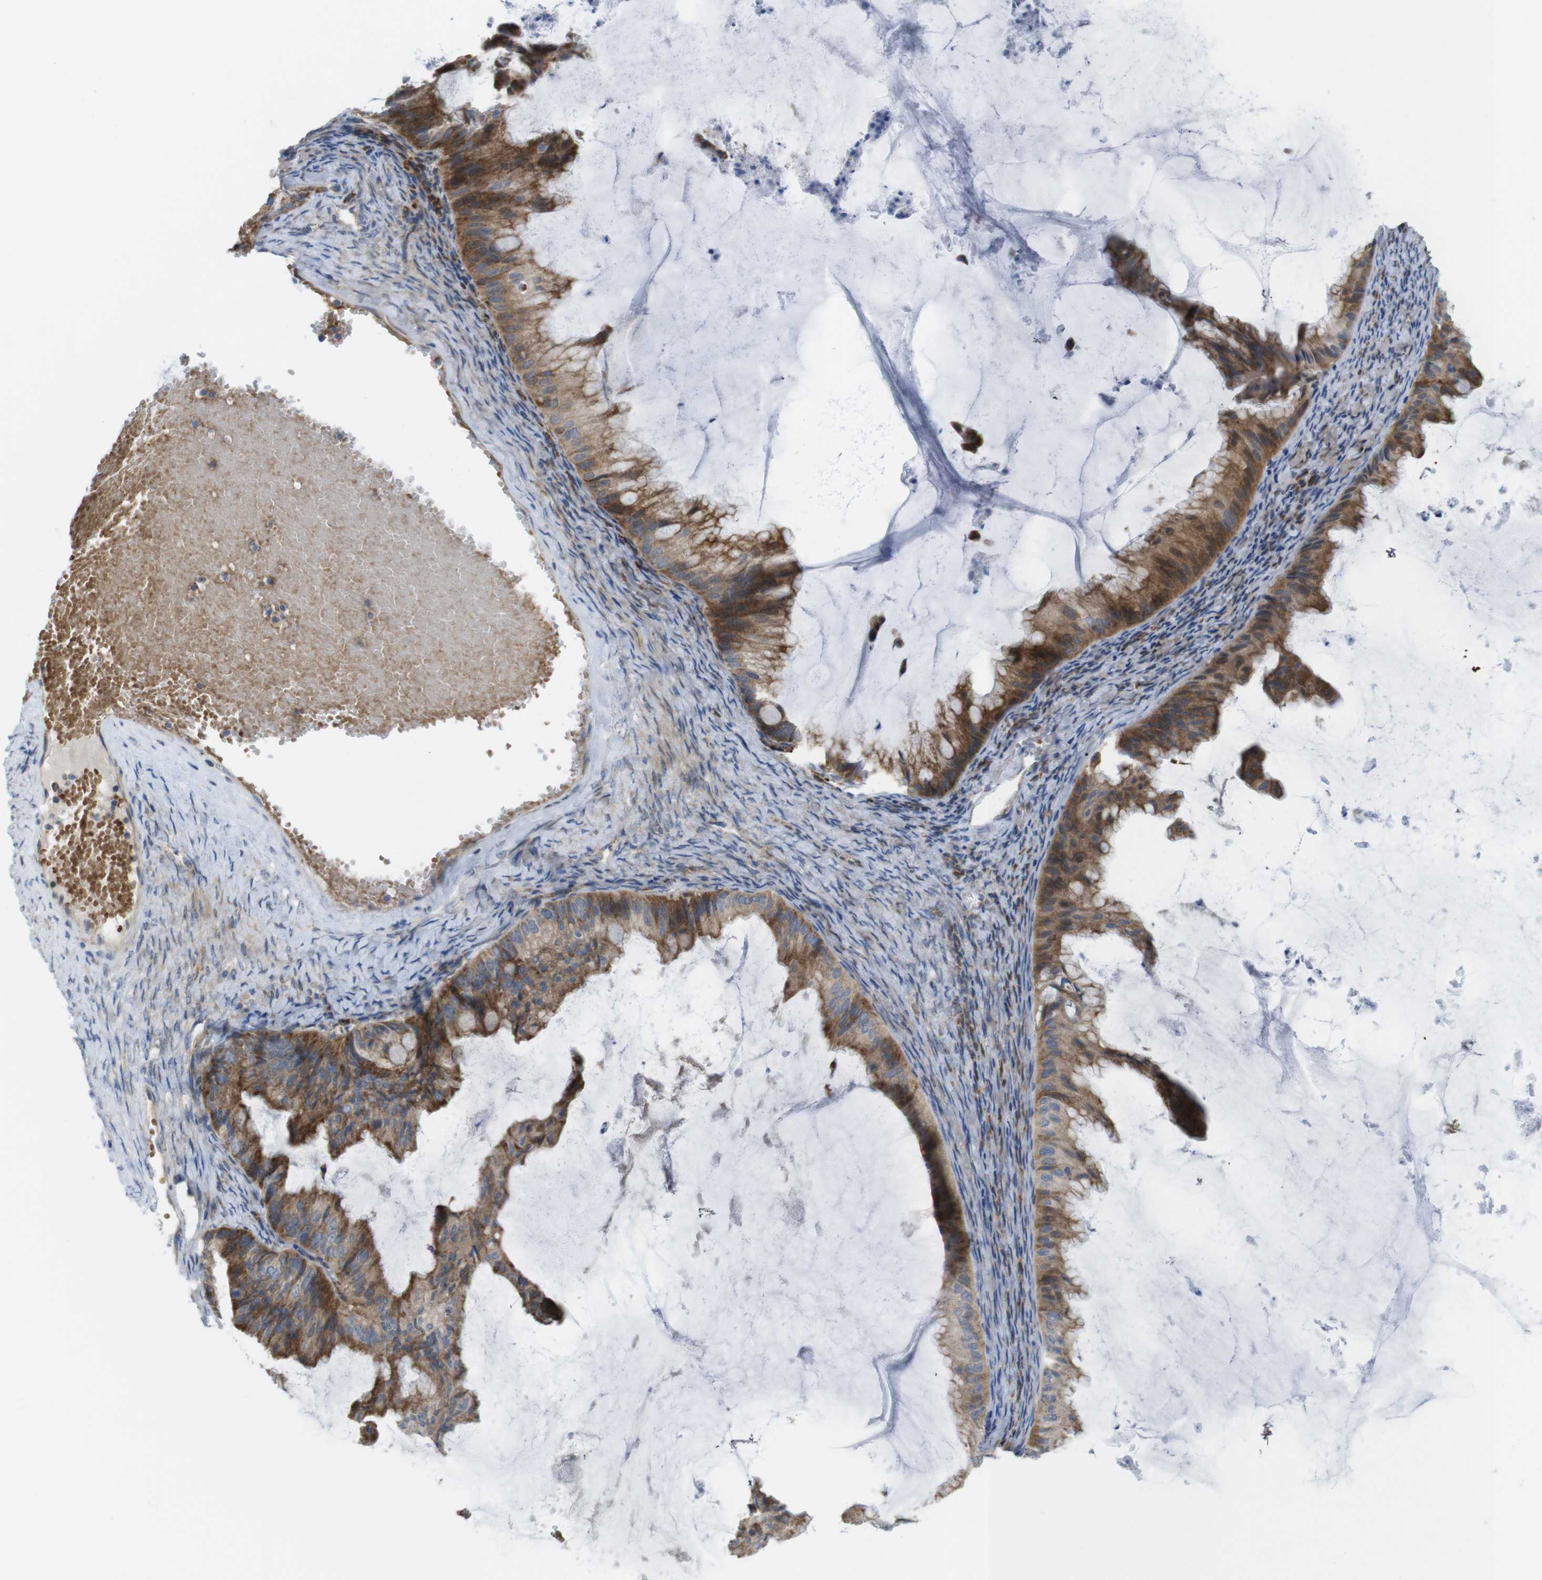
{"staining": {"intensity": "moderate", "quantity": ">75%", "location": "cytoplasmic/membranous"}, "tissue": "ovarian cancer", "cell_type": "Tumor cells", "image_type": "cancer", "snomed": [{"axis": "morphology", "description": "Cystadenocarcinoma, mucinous, NOS"}, {"axis": "topography", "description": "Ovary"}], "caption": "The micrograph demonstrates immunohistochemical staining of mucinous cystadenocarcinoma (ovarian). There is moderate cytoplasmic/membranous expression is appreciated in approximately >75% of tumor cells.", "gene": "MARCHF1", "patient": {"sex": "female", "age": 61}}